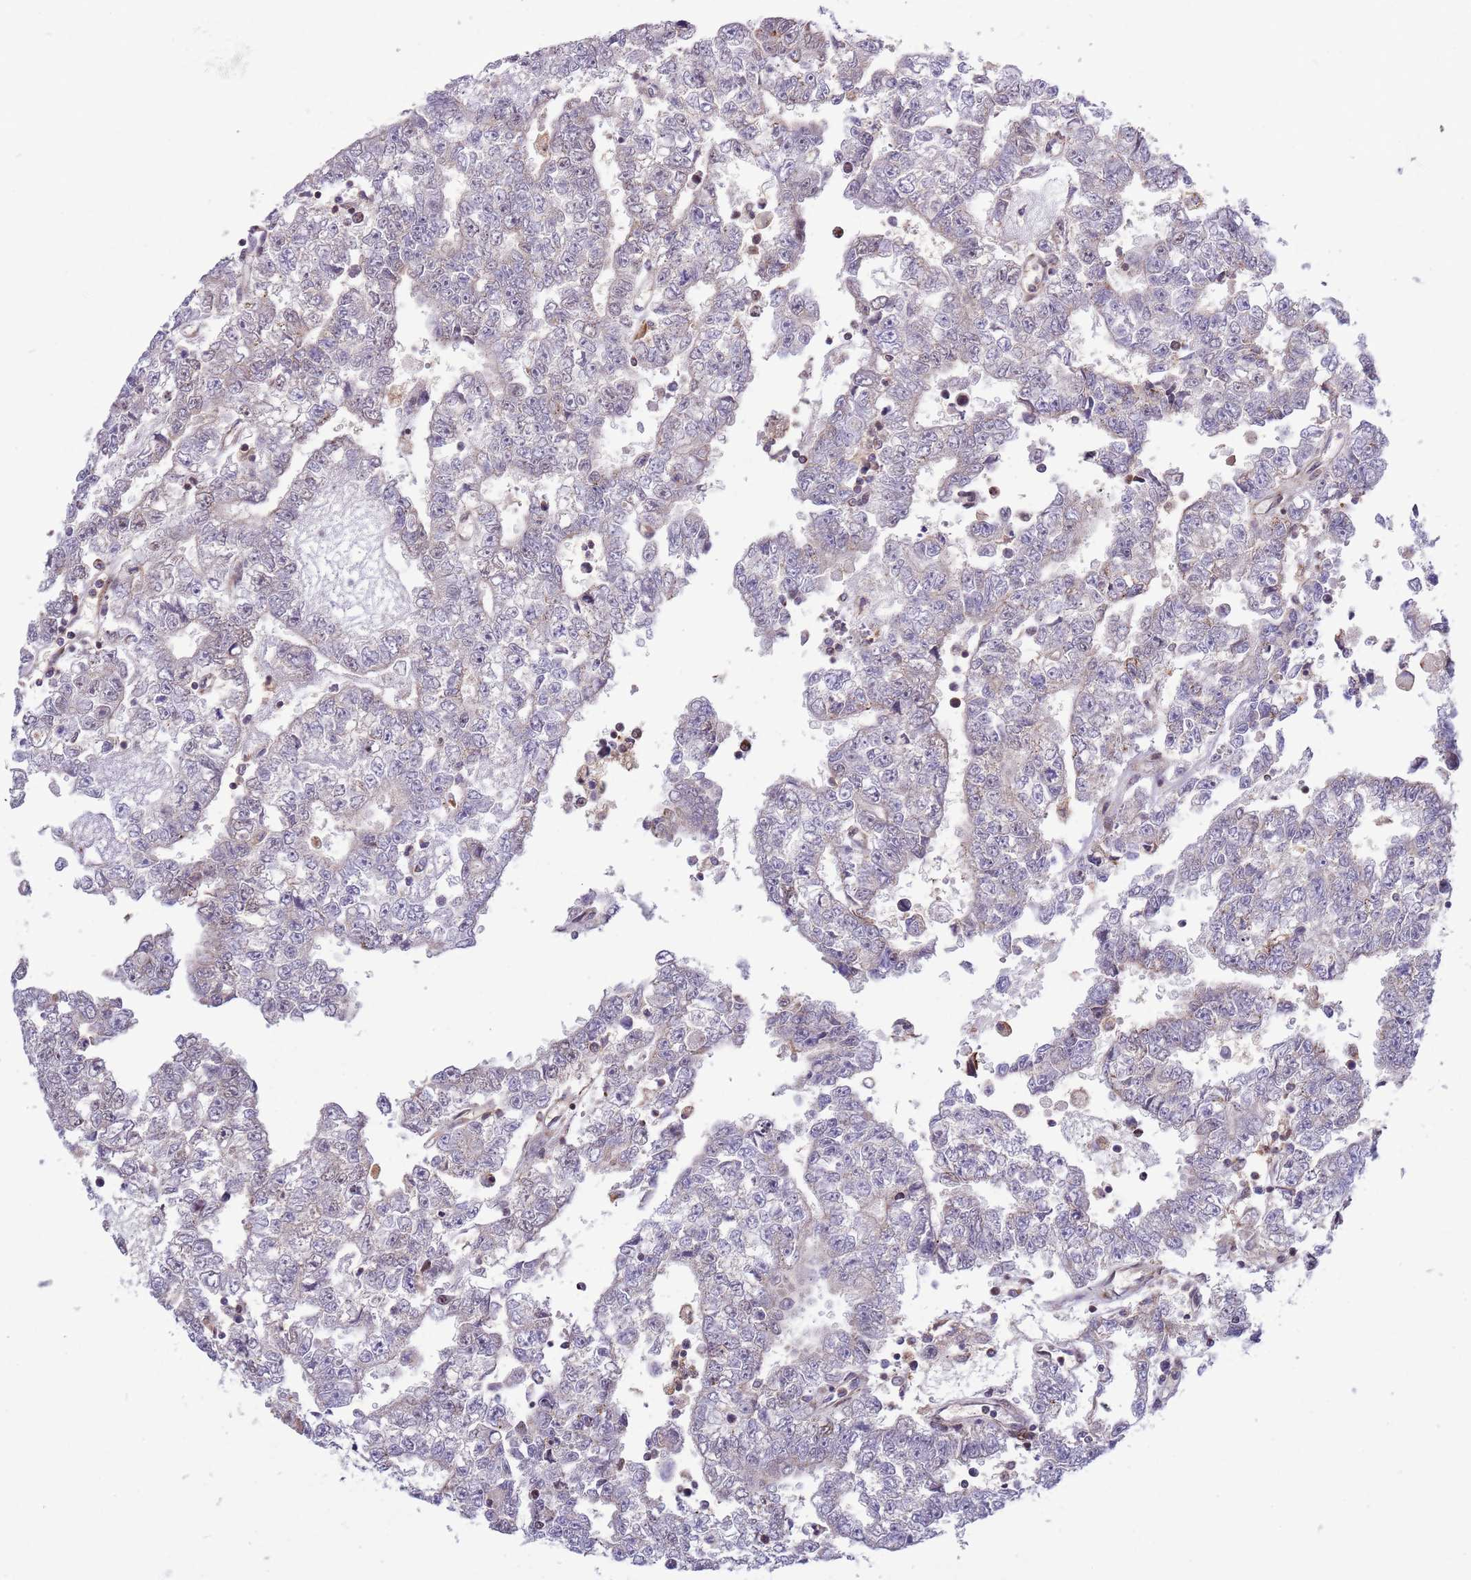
{"staining": {"intensity": "weak", "quantity": "<25%", "location": "nuclear"}, "tissue": "testis cancer", "cell_type": "Tumor cells", "image_type": "cancer", "snomed": [{"axis": "morphology", "description": "Carcinoma, Embryonal, NOS"}, {"axis": "topography", "description": "Testis"}], "caption": "This is an IHC micrograph of embryonal carcinoma (testis). There is no positivity in tumor cells.", "gene": "CCNJL", "patient": {"sex": "male", "age": 25}}